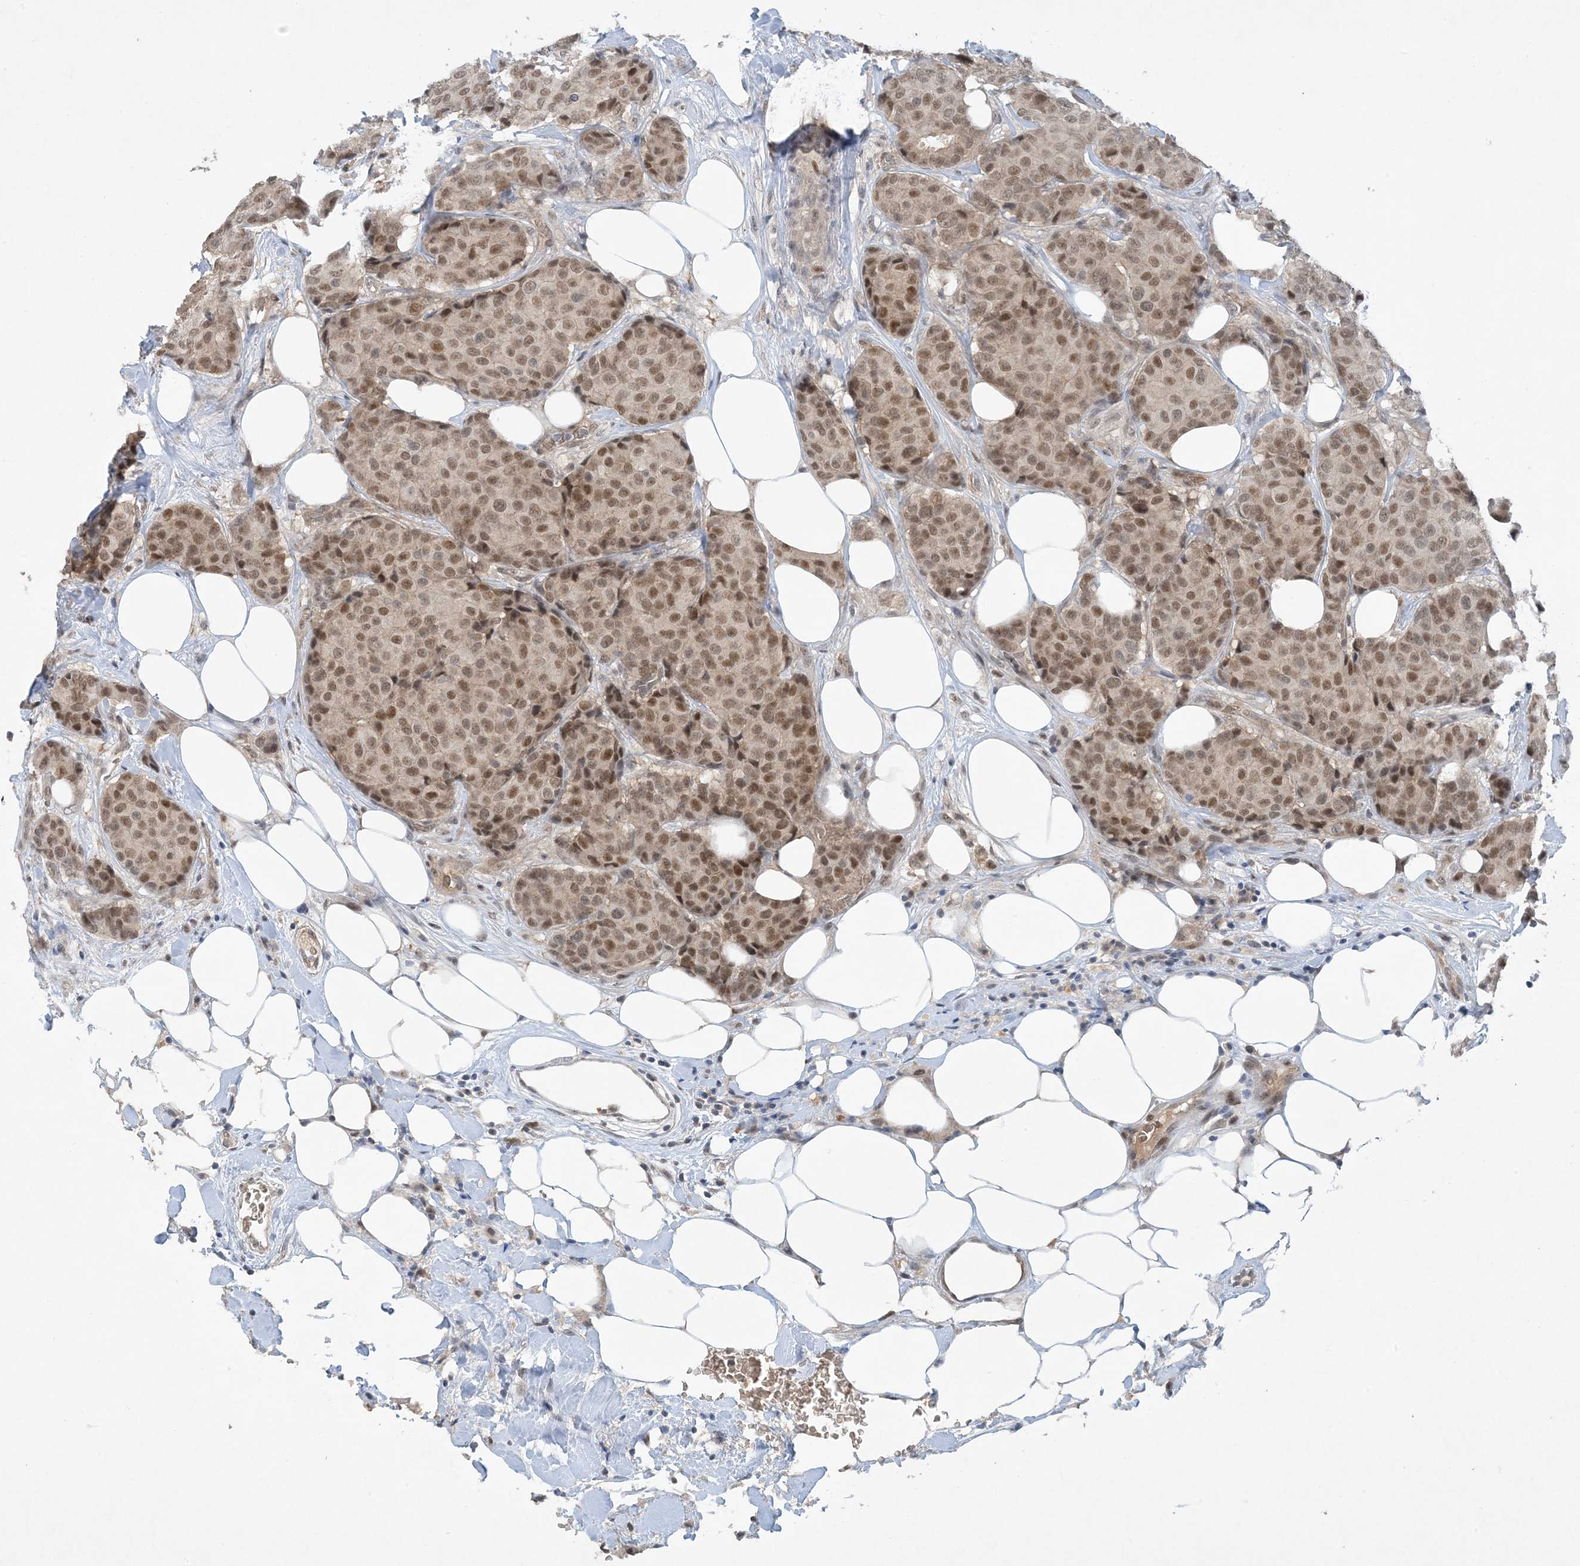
{"staining": {"intensity": "moderate", "quantity": ">75%", "location": "nuclear"}, "tissue": "breast cancer", "cell_type": "Tumor cells", "image_type": "cancer", "snomed": [{"axis": "morphology", "description": "Duct carcinoma"}, {"axis": "topography", "description": "Breast"}], "caption": "This is a photomicrograph of immunohistochemistry staining of breast cancer (infiltrating ductal carcinoma), which shows moderate staining in the nuclear of tumor cells.", "gene": "UBE2E1", "patient": {"sex": "female", "age": 75}}